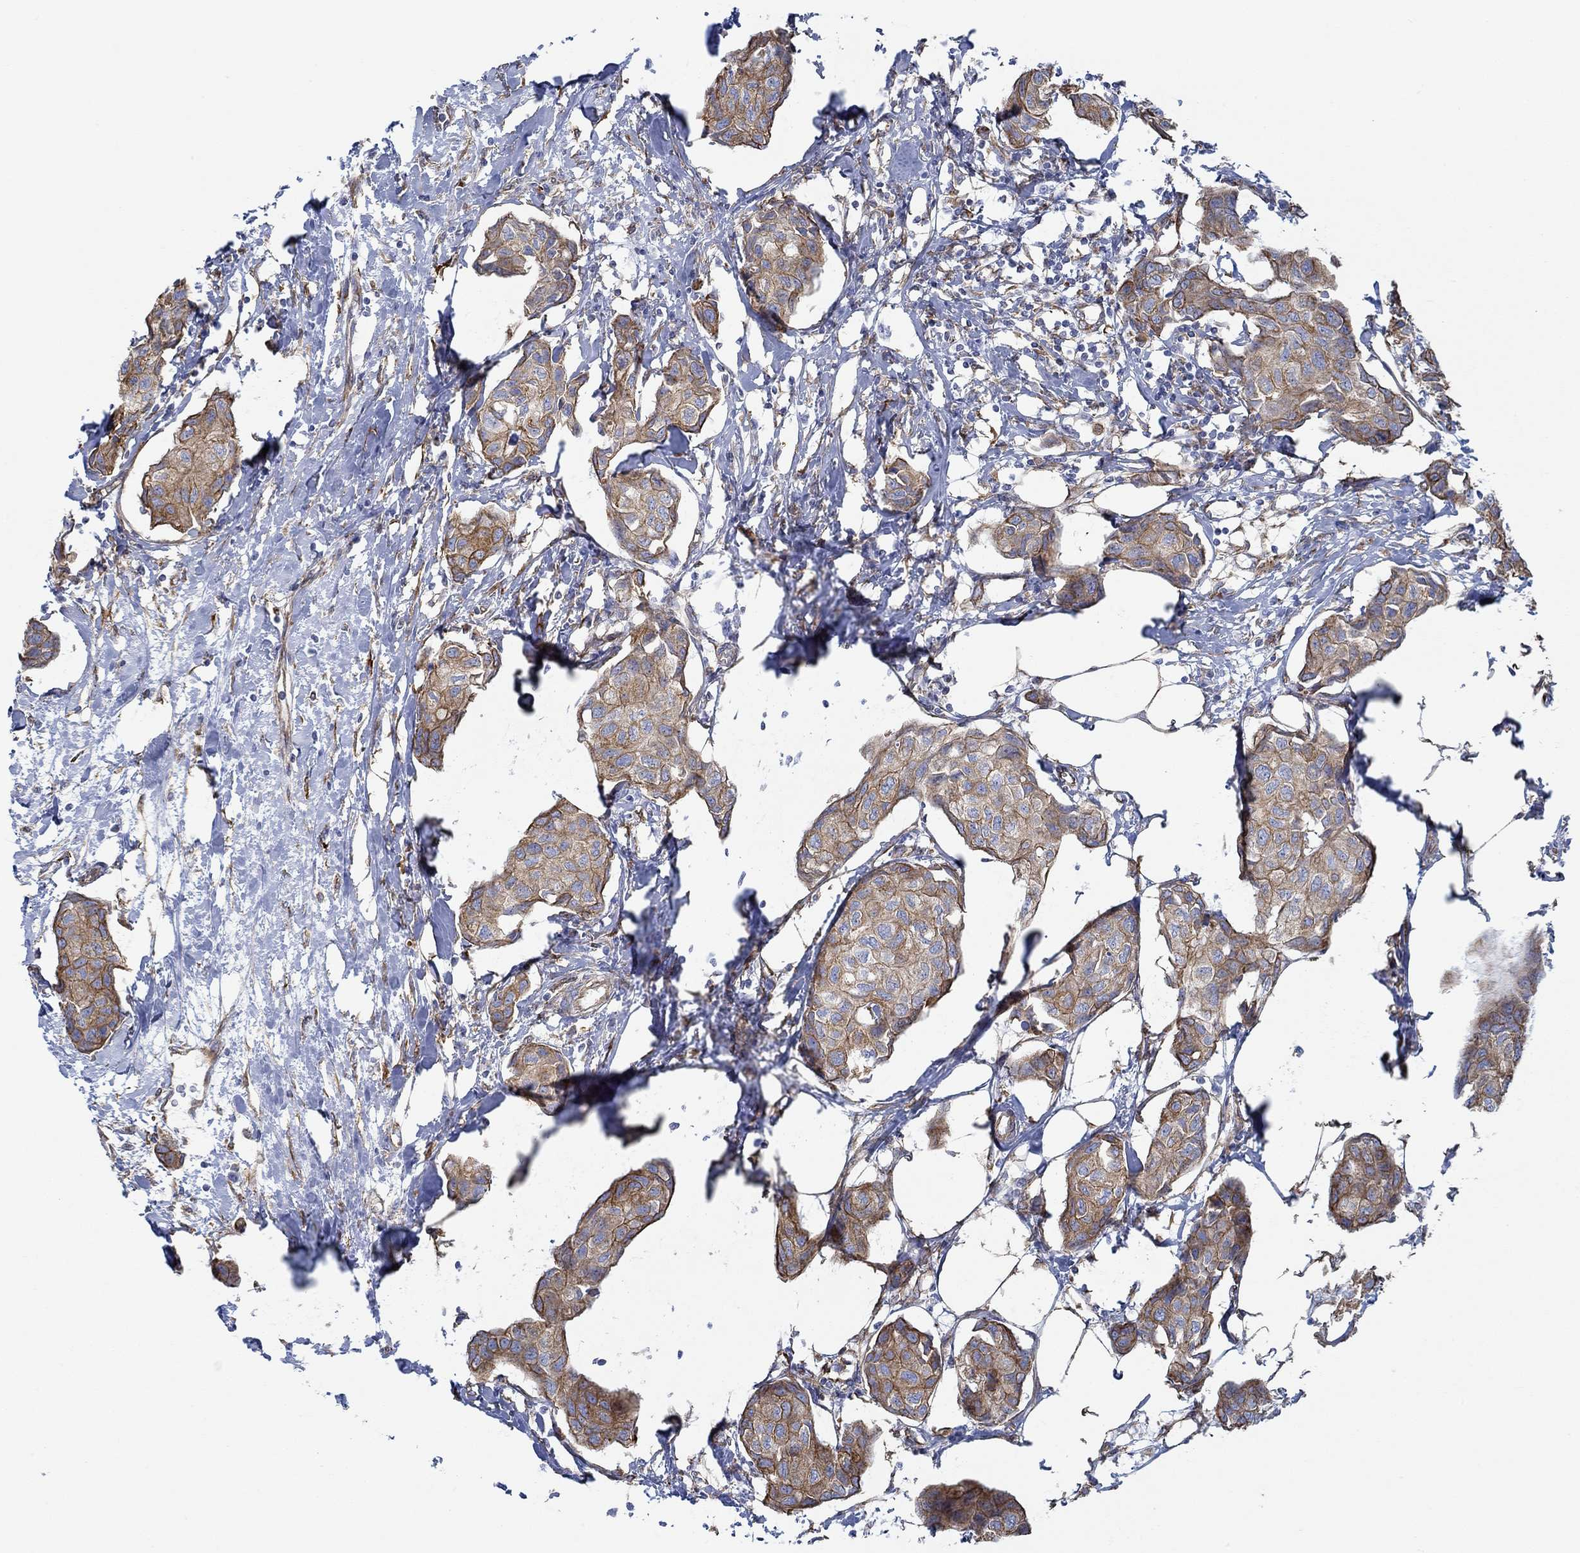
{"staining": {"intensity": "moderate", "quantity": "25%-75%", "location": "cytoplasmic/membranous"}, "tissue": "breast cancer", "cell_type": "Tumor cells", "image_type": "cancer", "snomed": [{"axis": "morphology", "description": "Duct carcinoma"}, {"axis": "topography", "description": "Breast"}], "caption": "An immunohistochemistry (IHC) histopathology image of tumor tissue is shown. Protein staining in brown highlights moderate cytoplasmic/membranous positivity in breast cancer within tumor cells.", "gene": "STC2", "patient": {"sex": "female", "age": 80}}